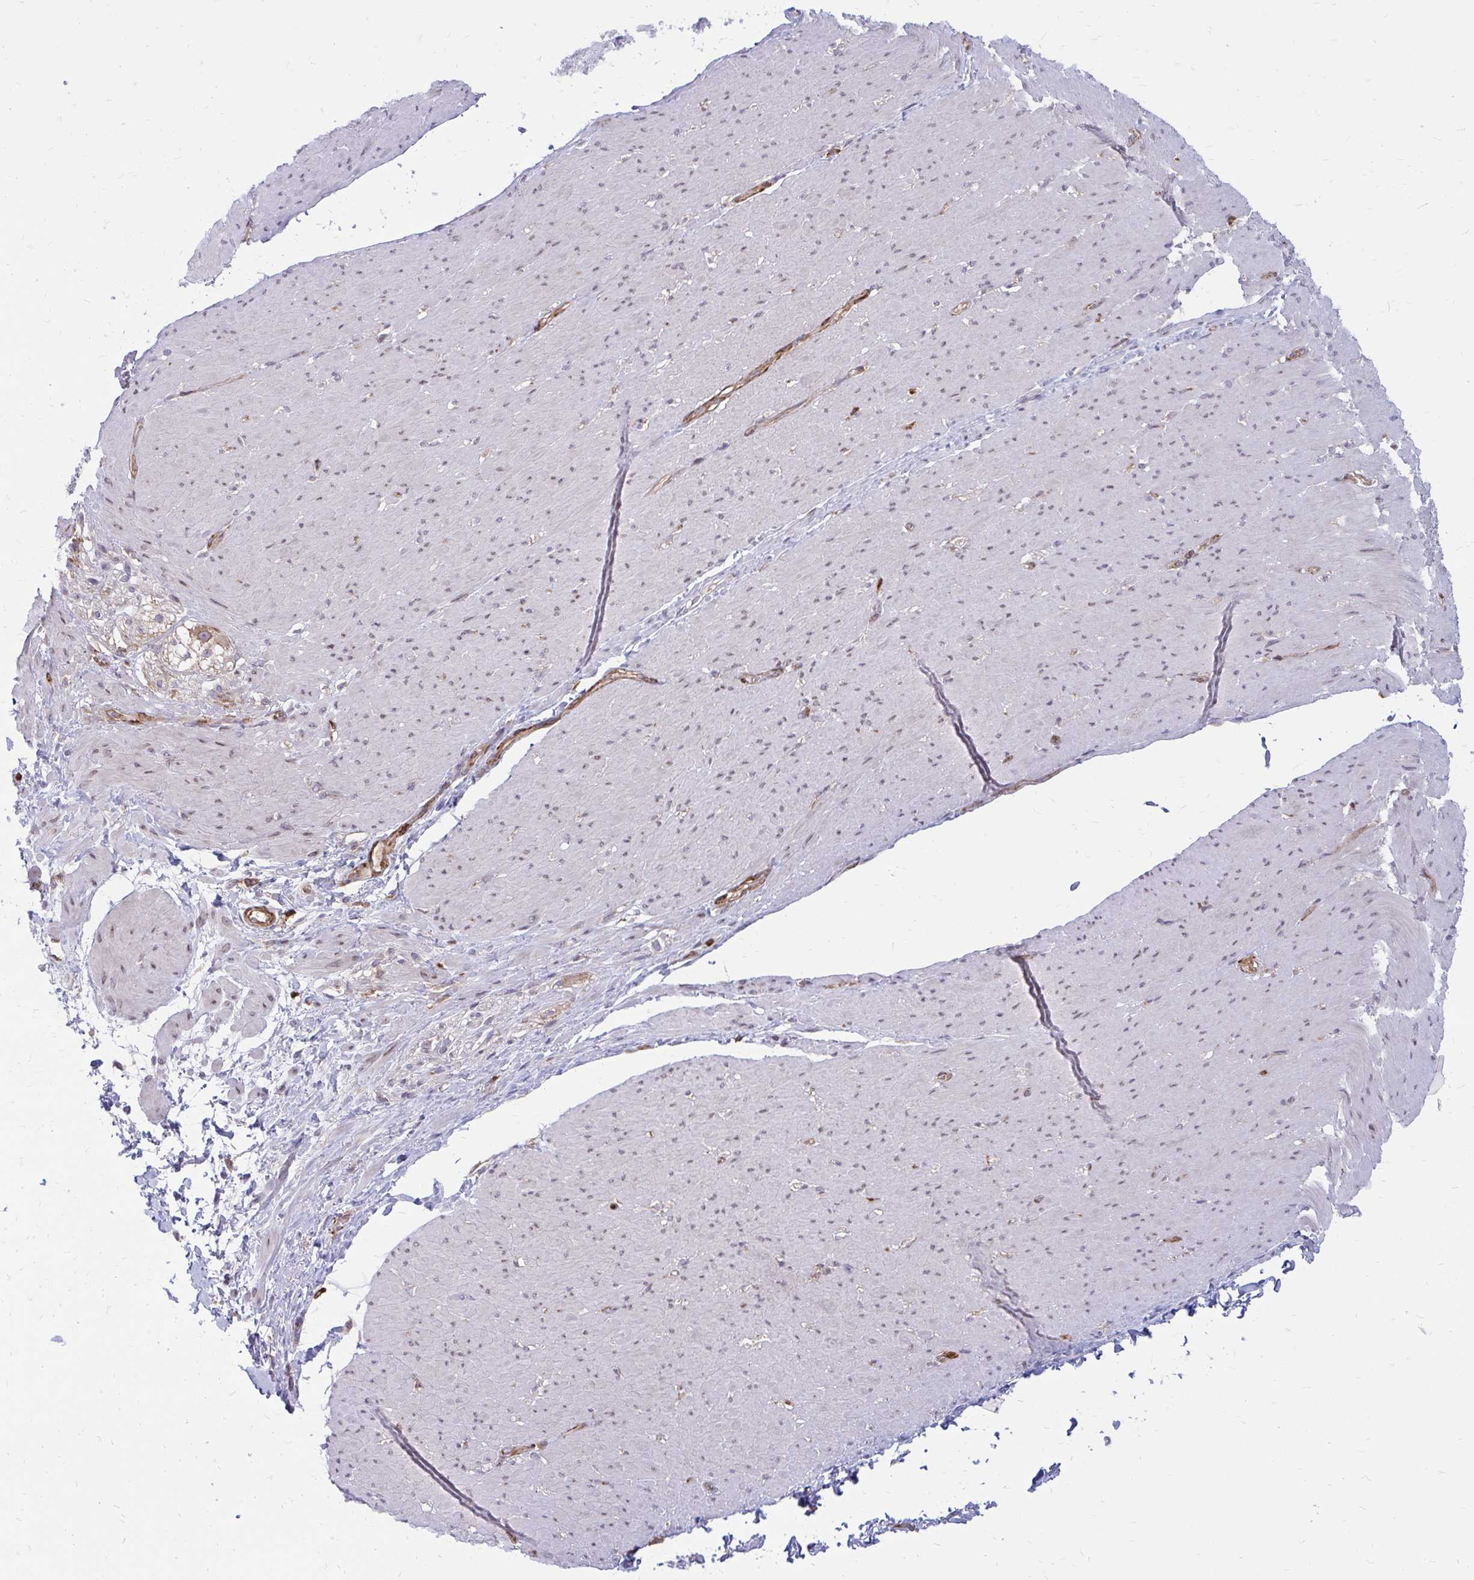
{"staining": {"intensity": "negative", "quantity": "none", "location": "none"}, "tissue": "smooth muscle", "cell_type": "Smooth muscle cells", "image_type": "normal", "snomed": [{"axis": "morphology", "description": "Normal tissue, NOS"}, {"axis": "topography", "description": "Smooth muscle"}, {"axis": "topography", "description": "Rectum"}], "caption": "An immunohistochemistry image of benign smooth muscle is shown. There is no staining in smooth muscle cells of smooth muscle.", "gene": "ASAP1", "patient": {"sex": "male", "age": 53}}